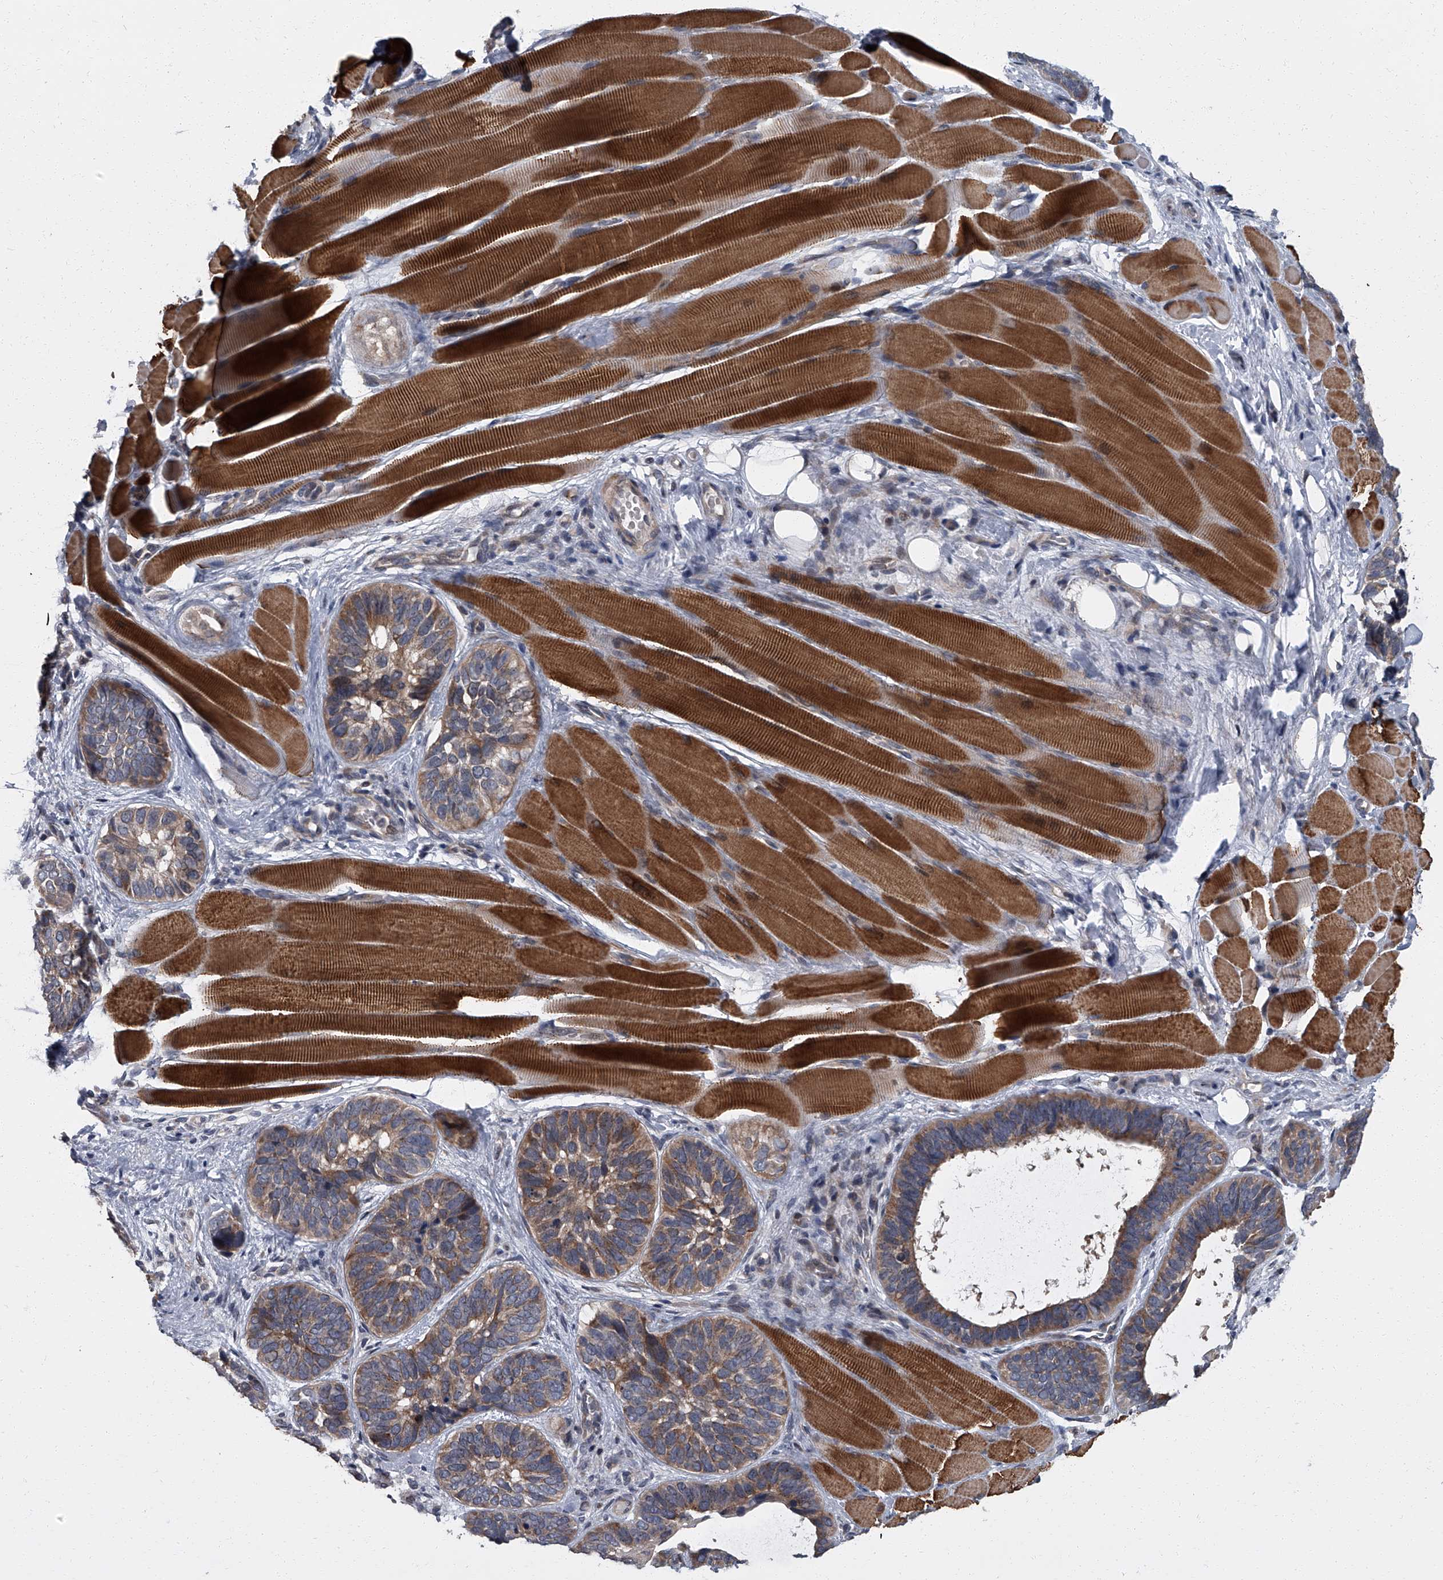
{"staining": {"intensity": "moderate", "quantity": ">75%", "location": "cytoplasmic/membranous"}, "tissue": "skin cancer", "cell_type": "Tumor cells", "image_type": "cancer", "snomed": [{"axis": "morphology", "description": "Basal cell carcinoma"}, {"axis": "topography", "description": "Skin"}], "caption": "The histopathology image exhibits immunohistochemical staining of skin cancer. There is moderate cytoplasmic/membranous positivity is seen in approximately >75% of tumor cells. (Brightfield microscopy of DAB IHC at high magnification).", "gene": "ZNF274", "patient": {"sex": "male", "age": 62}}